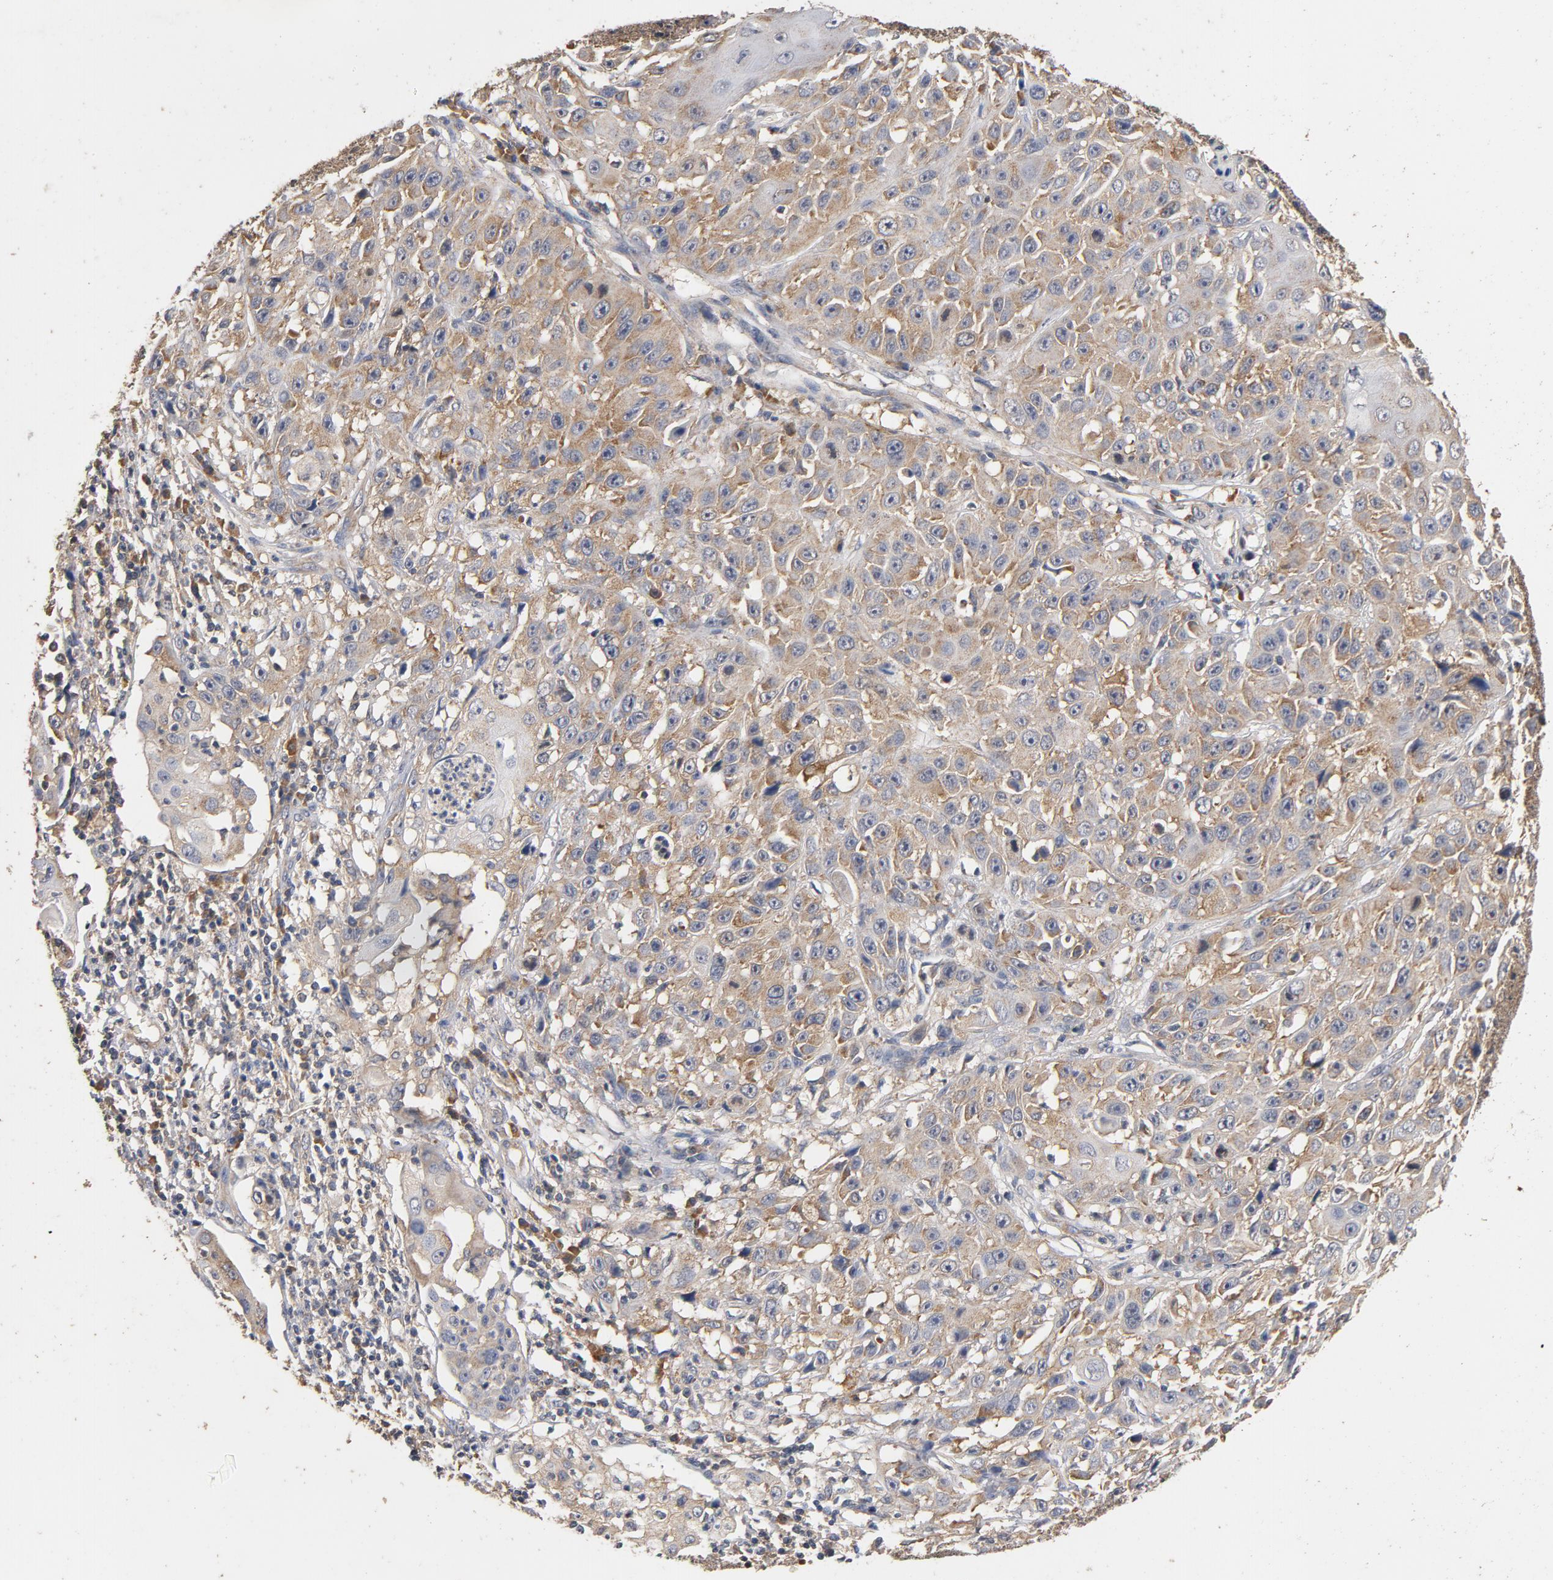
{"staining": {"intensity": "weak", "quantity": ">75%", "location": "cytoplasmic/membranous"}, "tissue": "cervical cancer", "cell_type": "Tumor cells", "image_type": "cancer", "snomed": [{"axis": "morphology", "description": "Squamous cell carcinoma, NOS"}, {"axis": "topography", "description": "Cervix"}], "caption": "Immunohistochemical staining of human cervical cancer (squamous cell carcinoma) demonstrates low levels of weak cytoplasmic/membranous protein expression in approximately >75% of tumor cells.", "gene": "DDX6", "patient": {"sex": "female", "age": 39}}